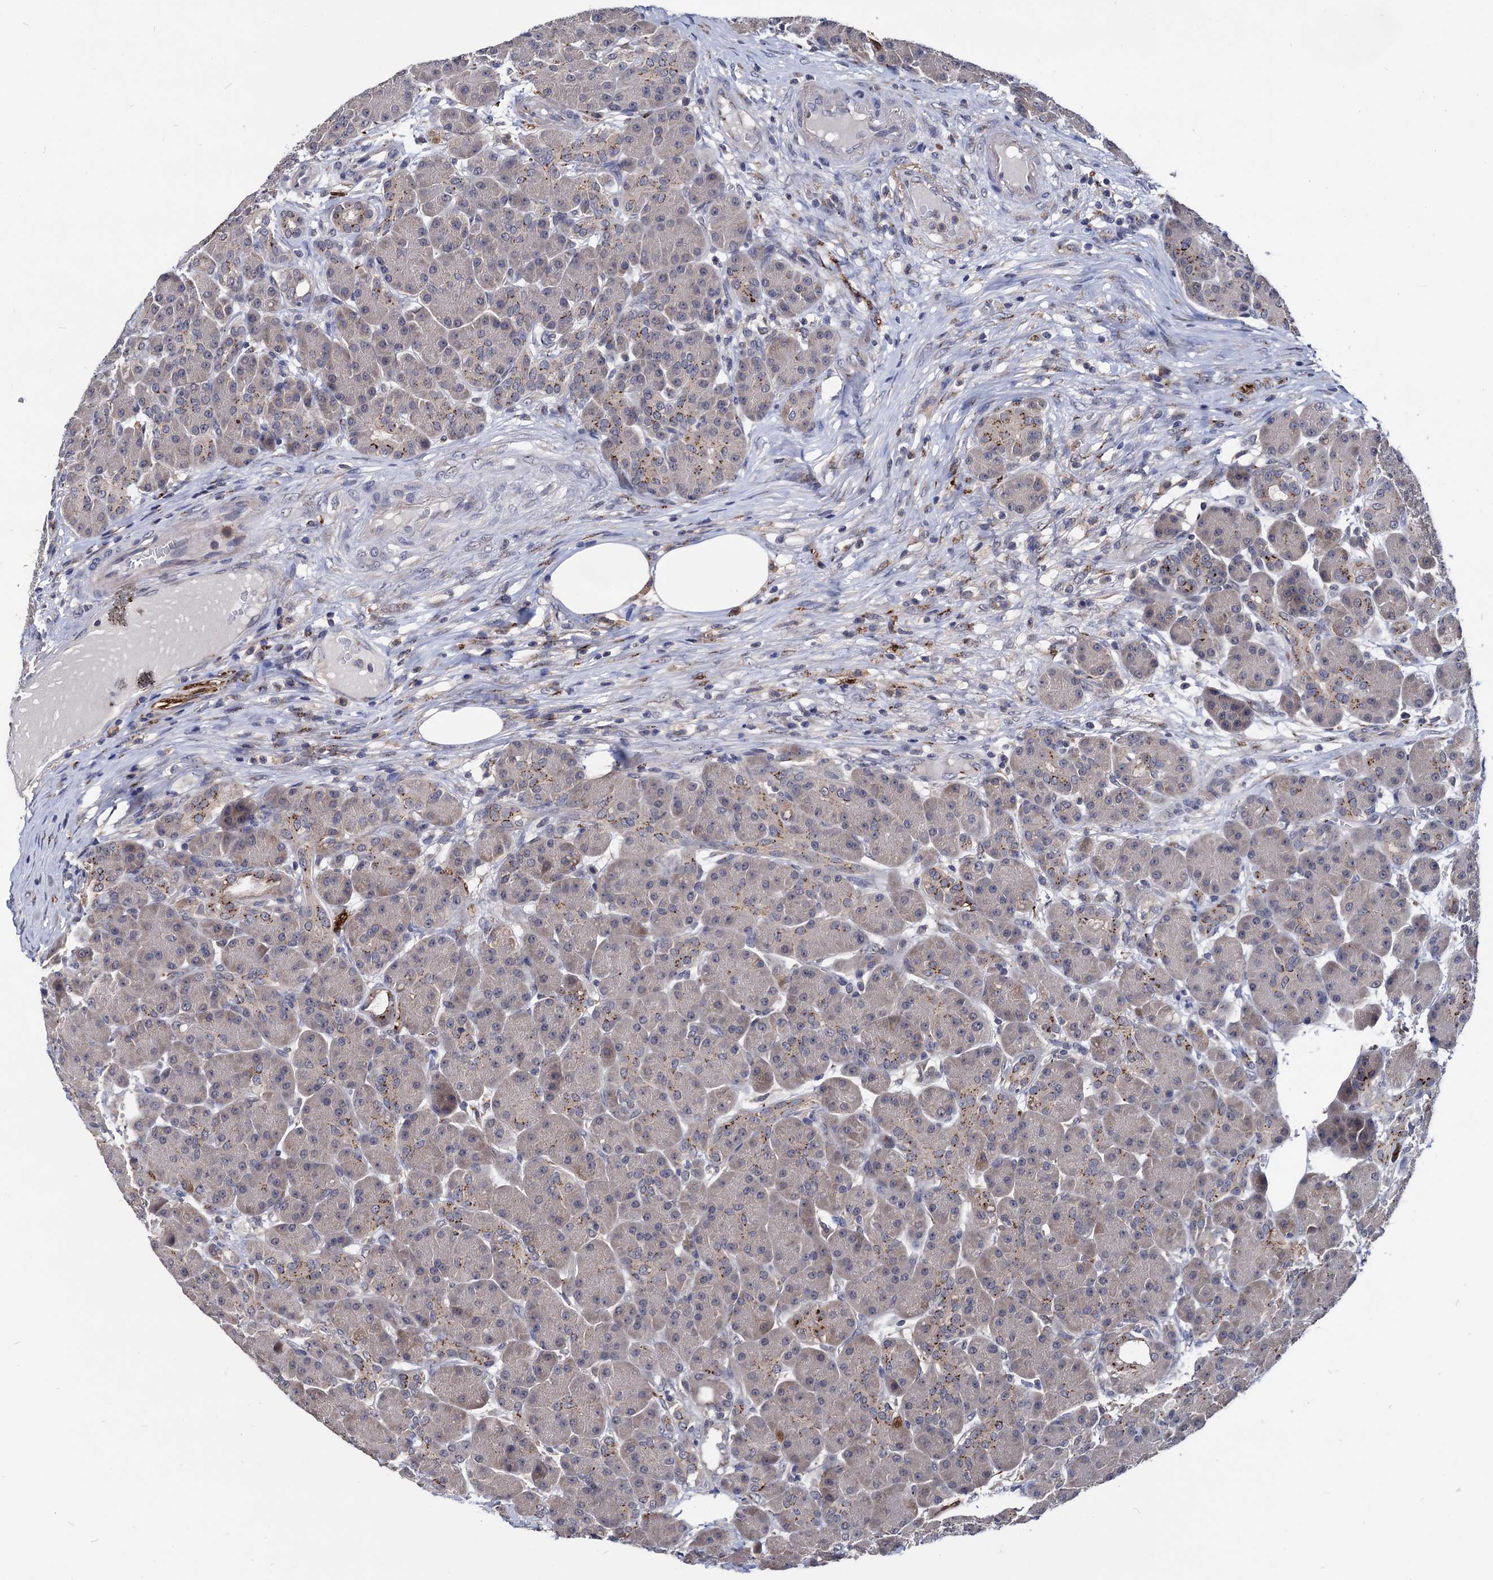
{"staining": {"intensity": "moderate", "quantity": "<25%", "location": "cytoplasmic/membranous"}, "tissue": "pancreas", "cell_type": "Exocrine glandular cells", "image_type": "normal", "snomed": [{"axis": "morphology", "description": "Normal tissue, NOS"}, {"axis": "topography", "description": "Pancreas"}], "caption": "High-power microscopy captured an immunohistochemistry histopathology image of benign pancreas, revealing moderate cytoplasmic/membranous expression in about <25% of exocrine glandular cells. (brown staining indicates protein expression, while blue staining denotes nuclei).", "gene": "ESD", "patient": {"sex": "male", "age": 63}}